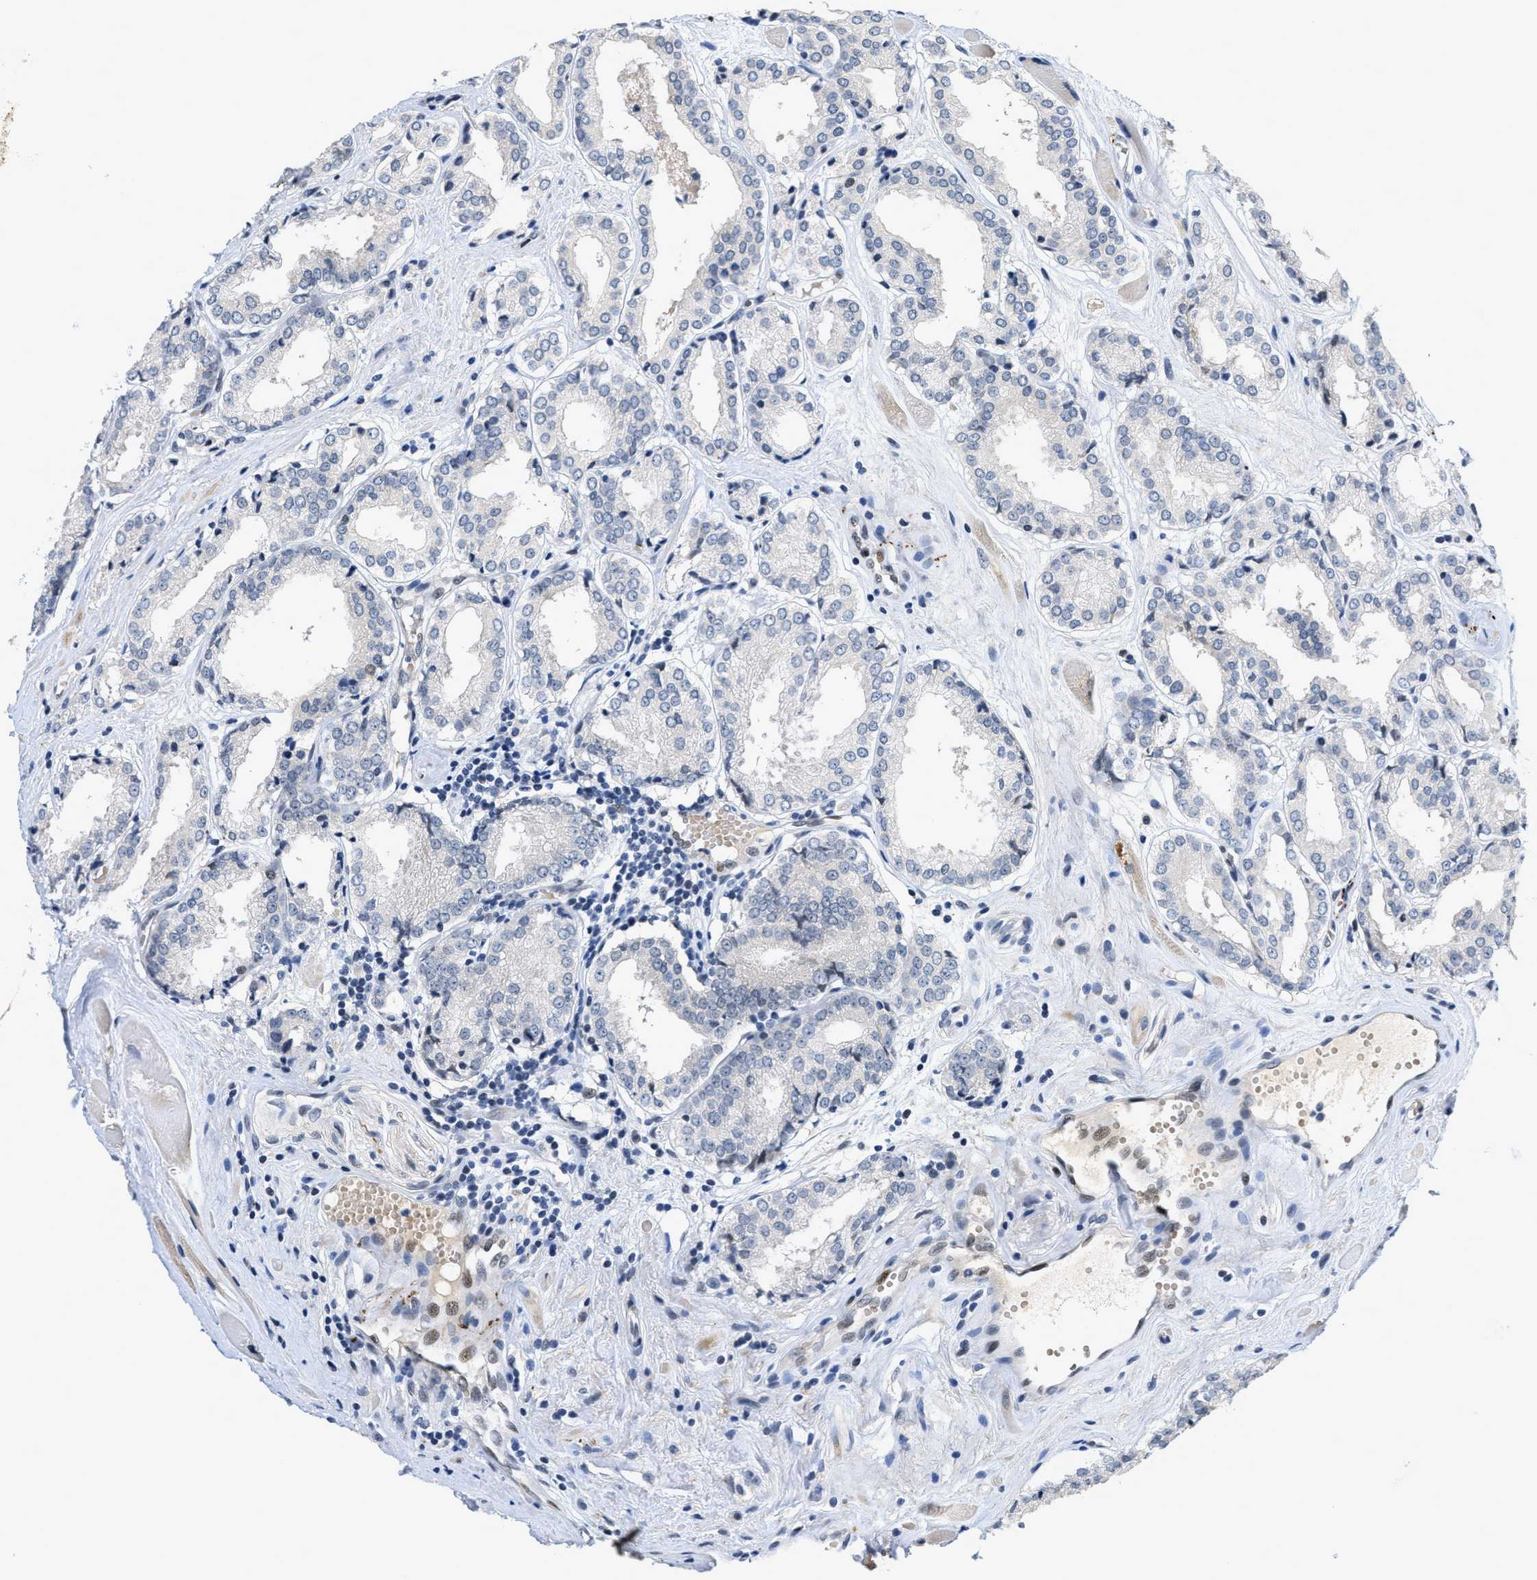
{"staining": {"intensity": "negative", "quantity": "none", "location": "none"}, "tissue": "prostate cancer", "cell_type": "Tumor cells", "image_type": "cancer", "snomed": [{"axis": "morphology", "description": "Adenocarcinoma, Low grade"}, {"axis": "topography", "description": "Prostate"}], "caption": "Image shows no protein positivity in tumor cells of prostate cancer (low-grade adenocarcinoma) tissue.", "gene": "VIP", "patient": {"sex": "male", "age": 57}}